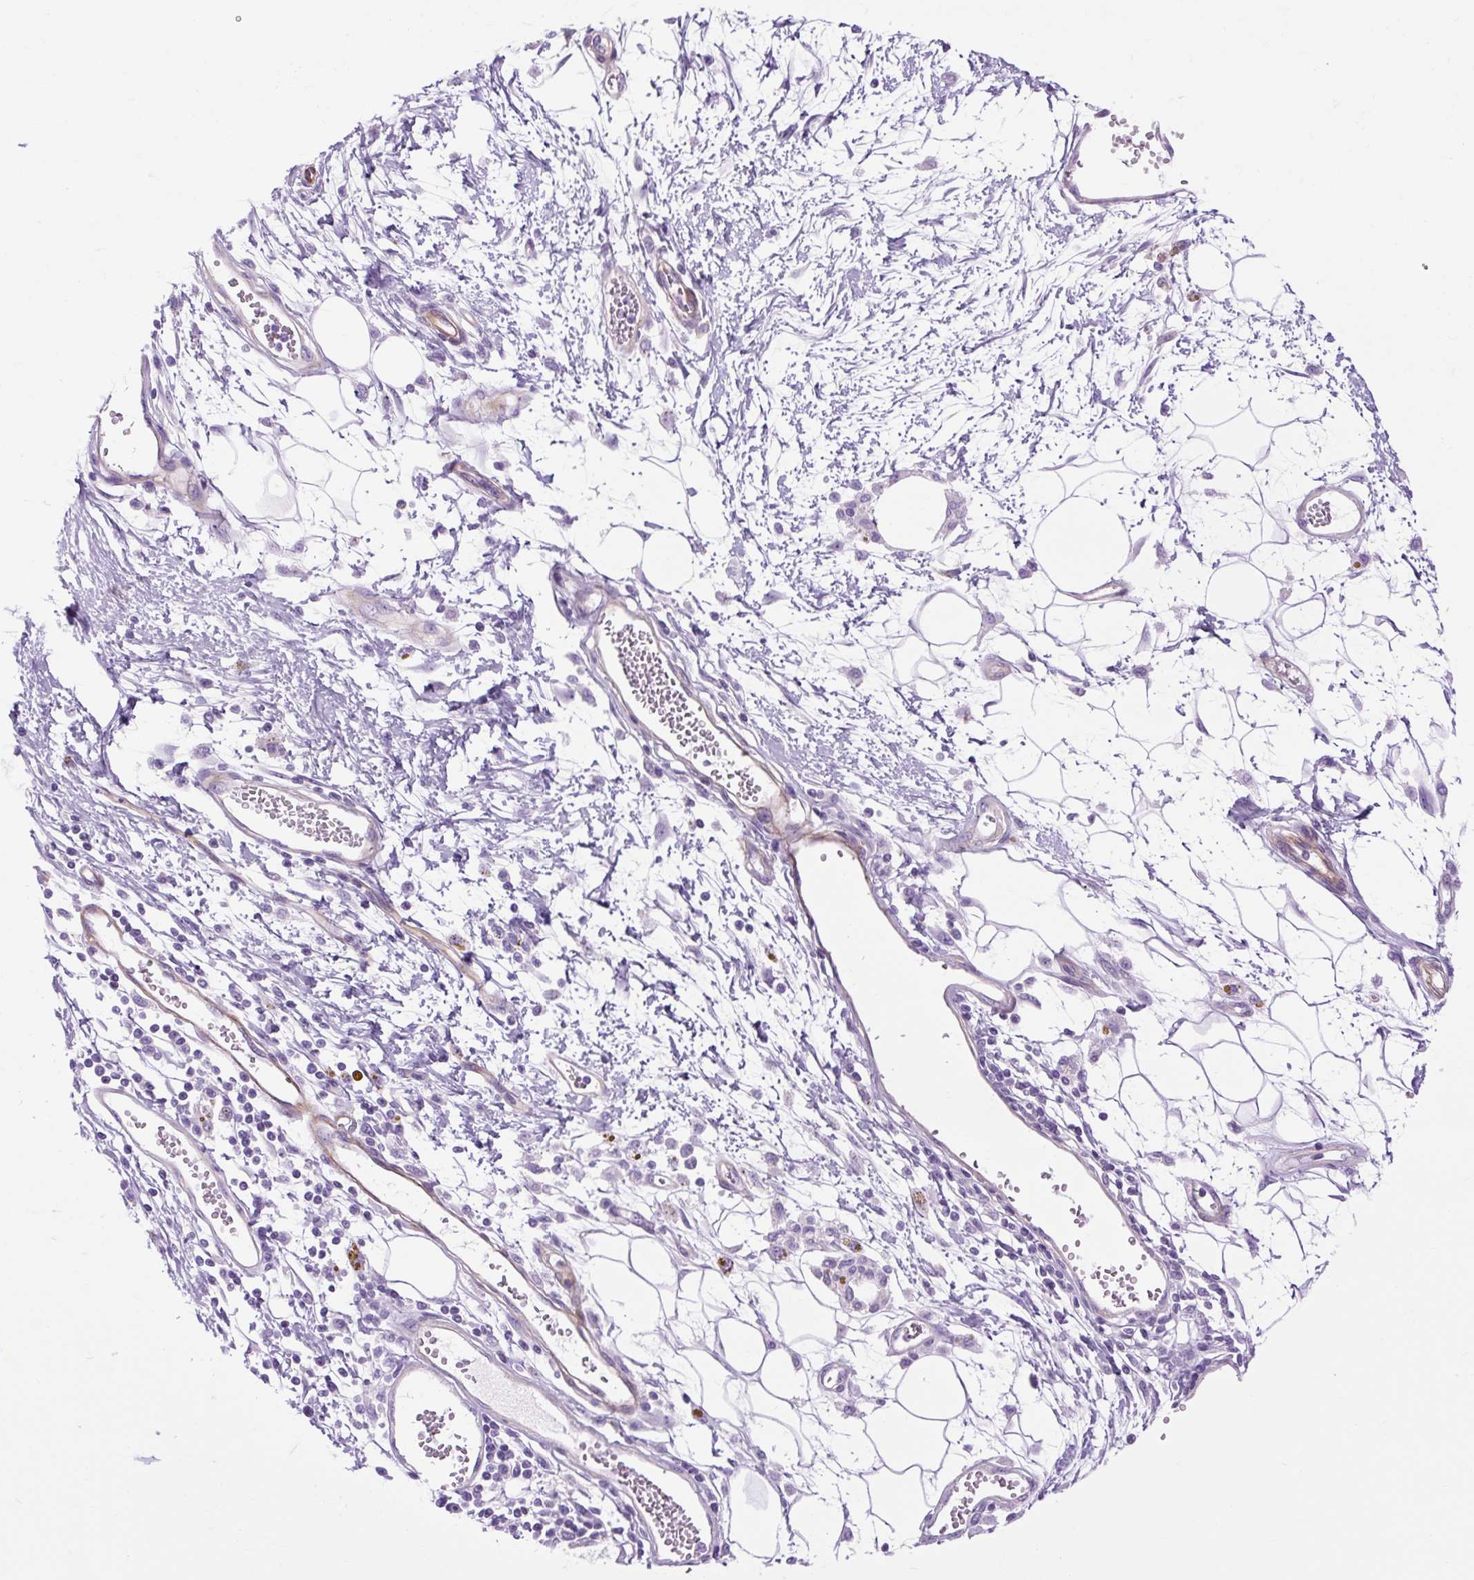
{"staining": {"intensity": "negative", "quantity": "none", "location": "none"}, "tissue": "melanoma", "cell_type": "Tumor cells", "image_type": "cancer", "snomed": [{"axis": "morphology", "description": "Malignant melanoma, NOS"}, {"axis": "topography", "description": "Skin"}], "caption": "Malignant melanoma stained for a protein using IHC displays no staining tumor cells.", "gene": "OOEP", "patient": {"sex": "male", "age": 62}}